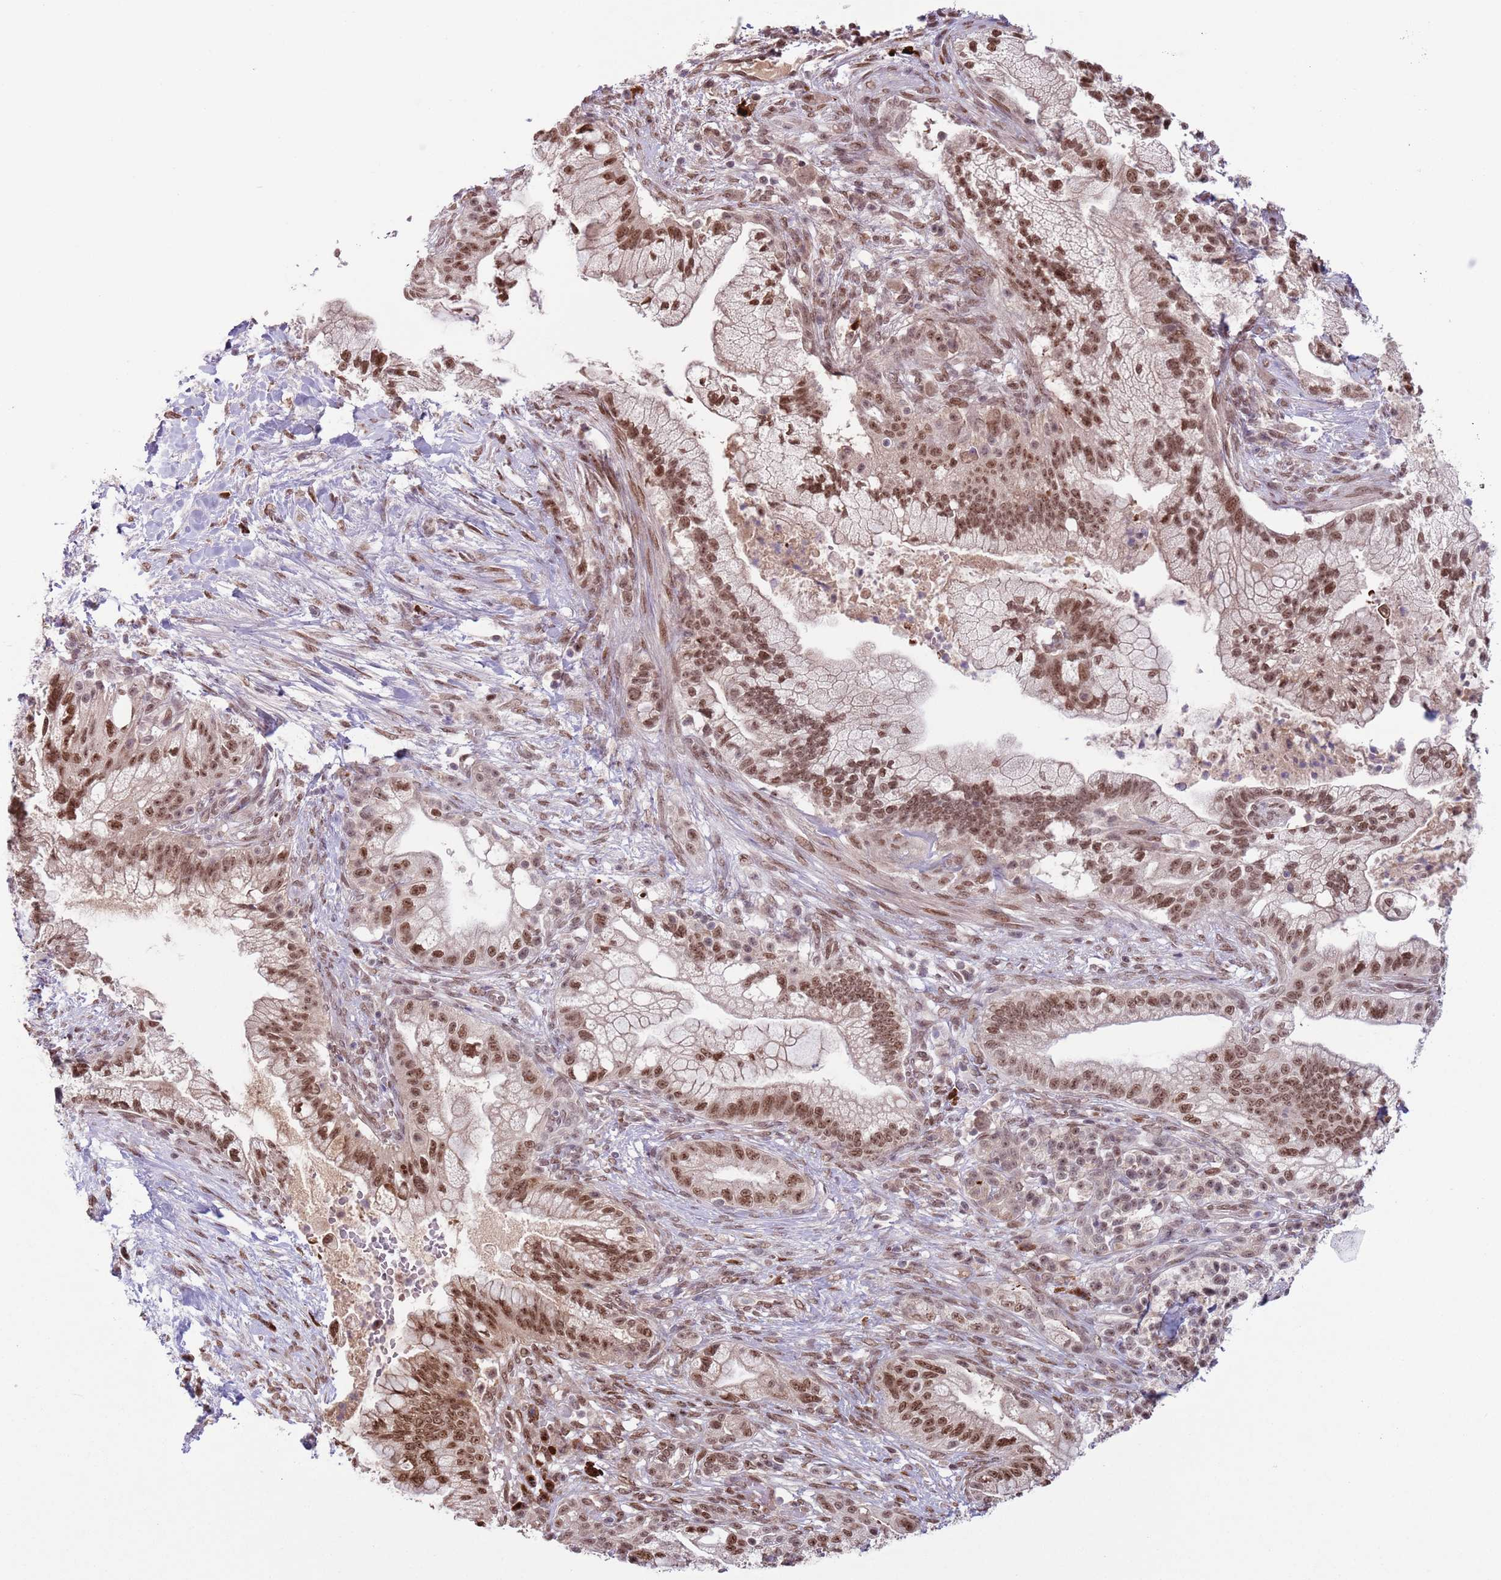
{"staining": {"intensity": "moderate", "quantity": ">75%", "location": "nuclear"}, "tissue": "pancreatic cancer", "cell_type": "Tumor cells", "image_type": "cancer", "snomed": [{"axis": "morphology", "description": "Adenocarcinoma, NOS"}, {"axis": "topography", "description": "Pancreas"}], "caption": "Brown immunohistochemical staining in pancreatic adenocarcinoma reveals moderate nuclear staining in about >75% of tumor cells.", "gene": "SIPA1L3", "patient": {"sex": "male", "age": 44}}